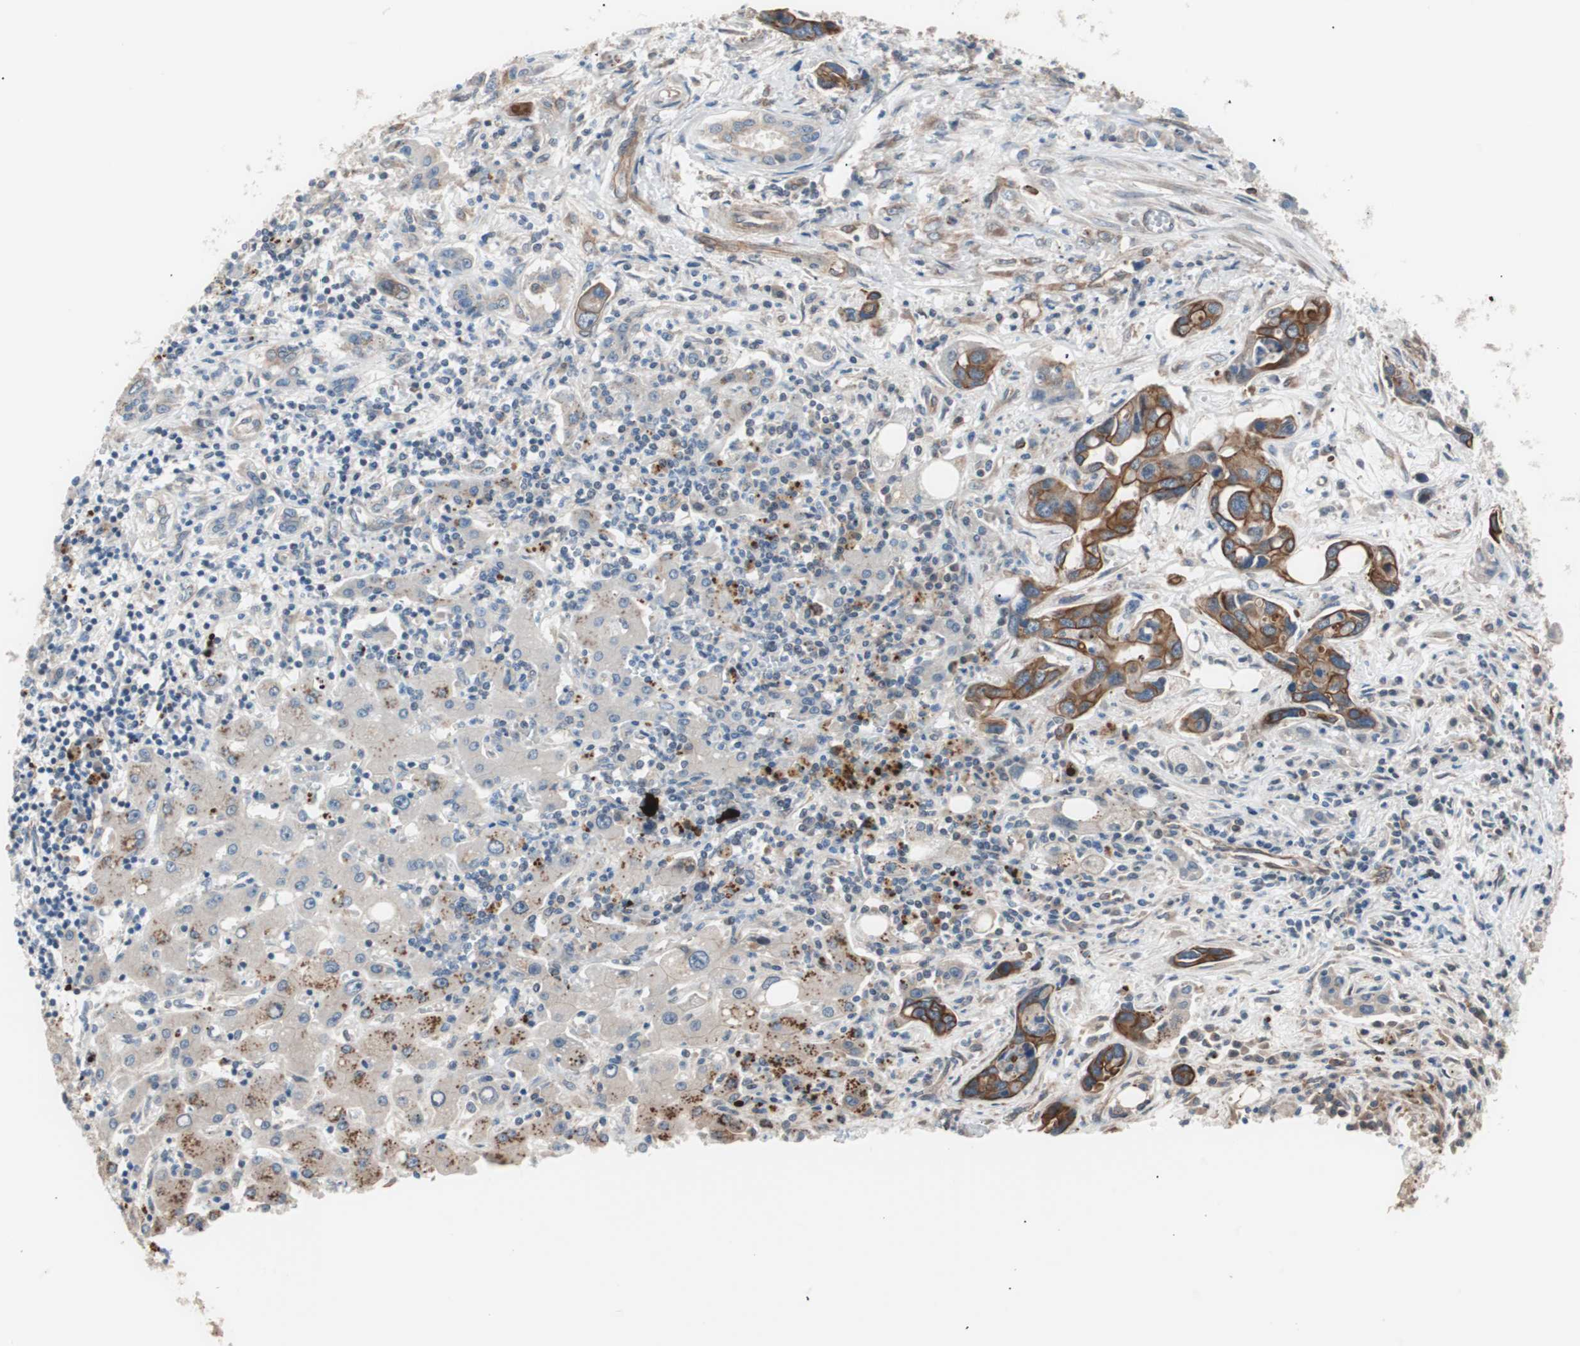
{"staining": {"intensity": "strong", "quantity": ">75%", "location": "cytoplasmic/membranous"}, "tissue": "liver cancer", "cell_type": "Tumor cells", "image_type": "cancer", "snomed": [{"axis": "morphology", "description": "Cholangiocarcinoma"}, {"axis": "topography", "description": "Liver"}], "caption": "High-magnification brightfield microscopy of liver cancer (cholangiocarcinoma) stained with DAB (brown) and counterstained with hematoxylin (blue). tumor cells exhibit strong cytoplasmic/membranous staining is identified in approximately>75% of cells. (IHC, brightfield microscopy, high magnification).", "gene": "SMG1", "patient": {"sex": "female", "age": 65}}